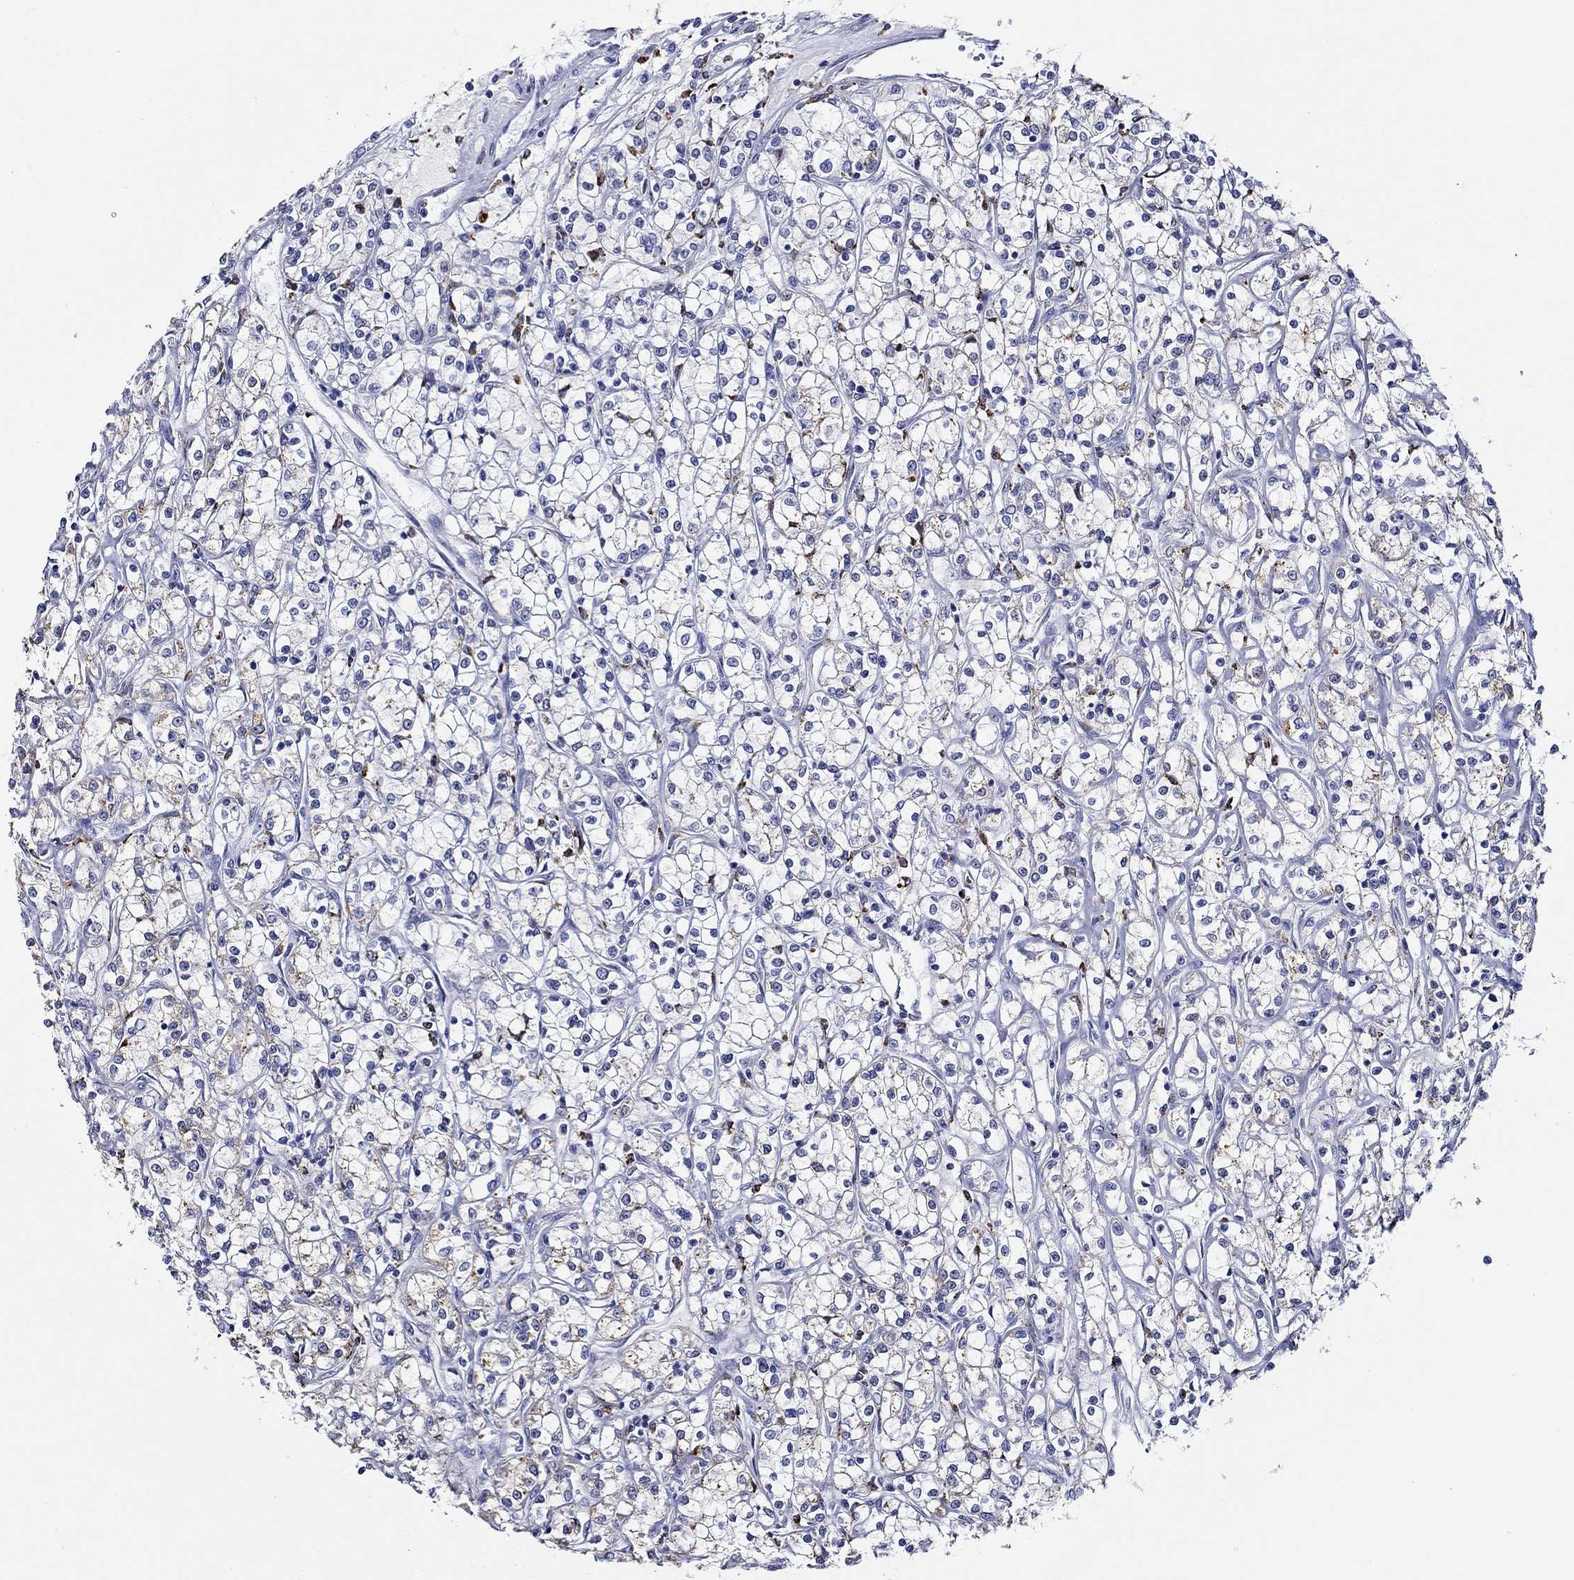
{"staining": {"intensity": "negative", "quantity": "none", "location": "none"}, "tissue": "renal cancer", "cell_type": "Tumor cells", "image_type": "cancer", "snomed": [{"axis": "morphology", "description": "Adenocarcinoma, NOS"}, {"axis": "topography", "description": "Kidney"}], "caption": "A high-resolution image shows immunohistochemistry staining of renal cancer, which exhibits no significant expression in tumor cells.", "gene": "GATA2", "patient": {"sex": "female", "age": 59}}